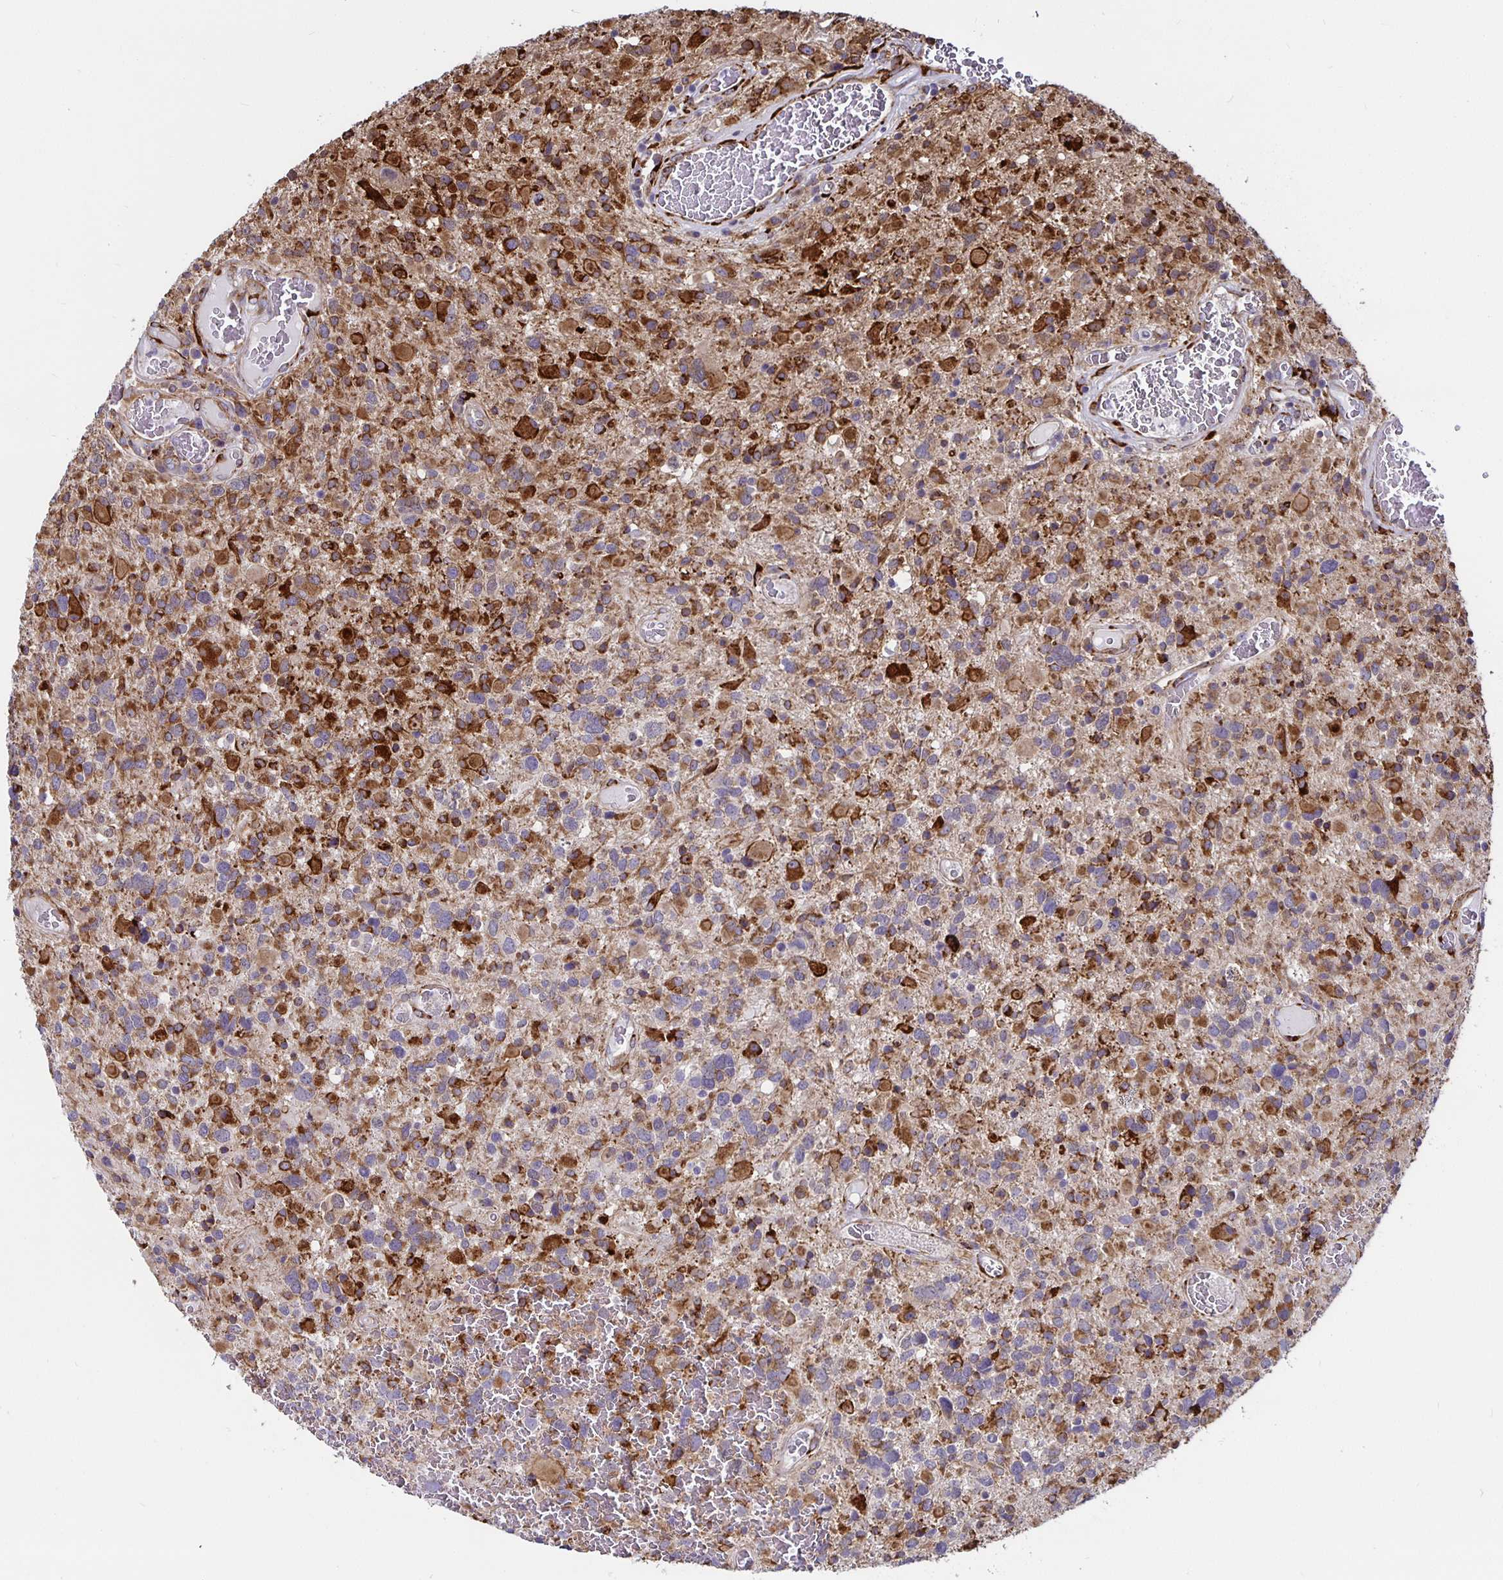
{"staining": {"intensity": "moderate", "quantity": "25%-75%", "location": "cytoplasmic/membranous"}, "tissue": "glioma", "cell_type": "Tumor cells", "image_type": "cancer", "snomed": [{"axis": "morphology", "description": "Glioma, malignant, High grade"}, {"axis": "topography", "description": "Brain"}], "caption": "Immunohistochemistry (IHC) (DAB (3,3'-diaminobenzidine)) staining of human high-grade glioma (malignant) demonstrates moderate cytoplasmic/membranous protein positivity in approximately 25%-75% of tumor cells.", "gene": "P4HA2", "patient": {"sex": "female", "age": 40}}